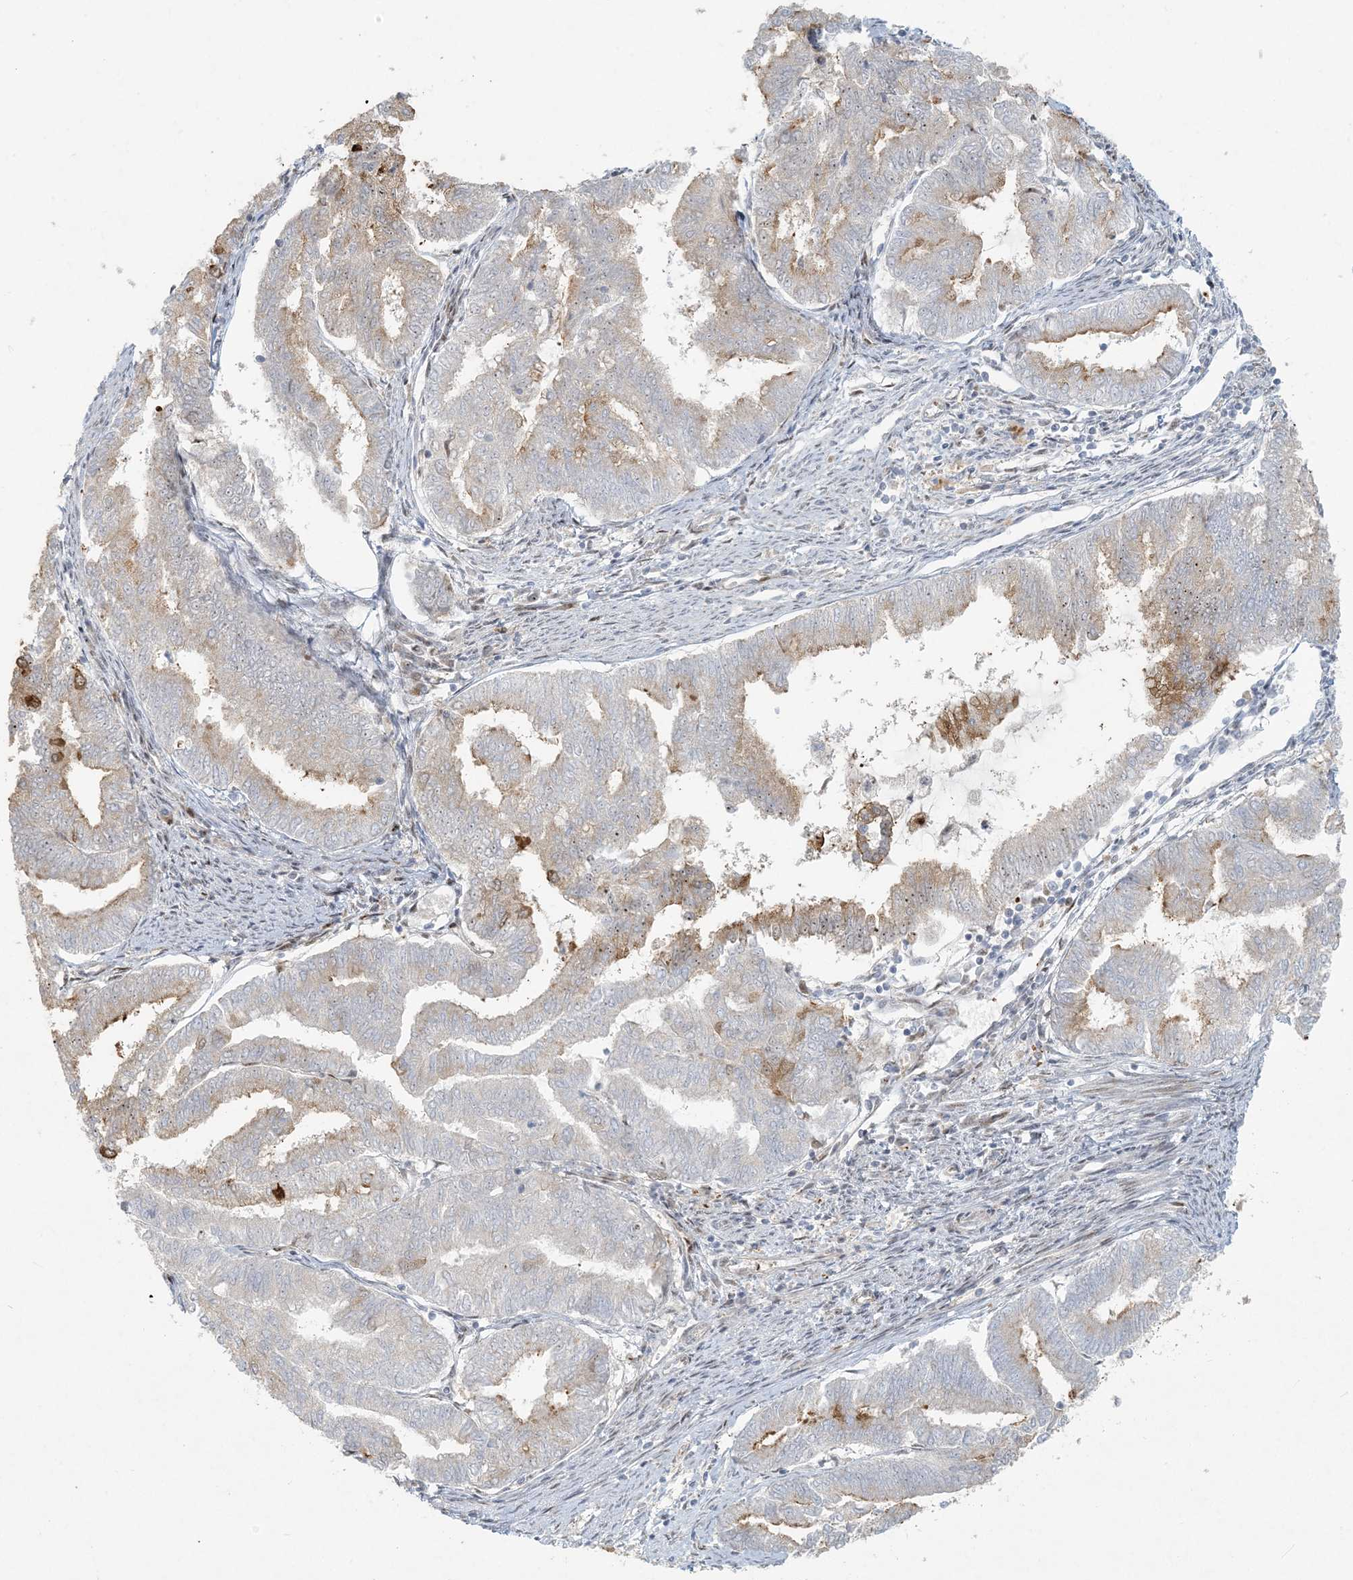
{"staining": {"intensity": "weak", "quantity": "25%-75%", "location": "cytoplasmic/membranous"}, "tissue": "endometrial cancer", "cell_type": "Tumor cells", "image_type": "cancer", "snomed": [{"axis": "morphology", "description": "Adenocarcinoma, NOS"}, {"axis": "topography", "description": "Endometrium"}], "caption": "This is a photomicrograph of immunohistochemistry staining of endometrial adenocarcinoma, which shows weak positivity in the cytoplasmic/membranous of tumor cells.", "gene": "BCORL1", "patient": {"sex": "female", "age": 79}}